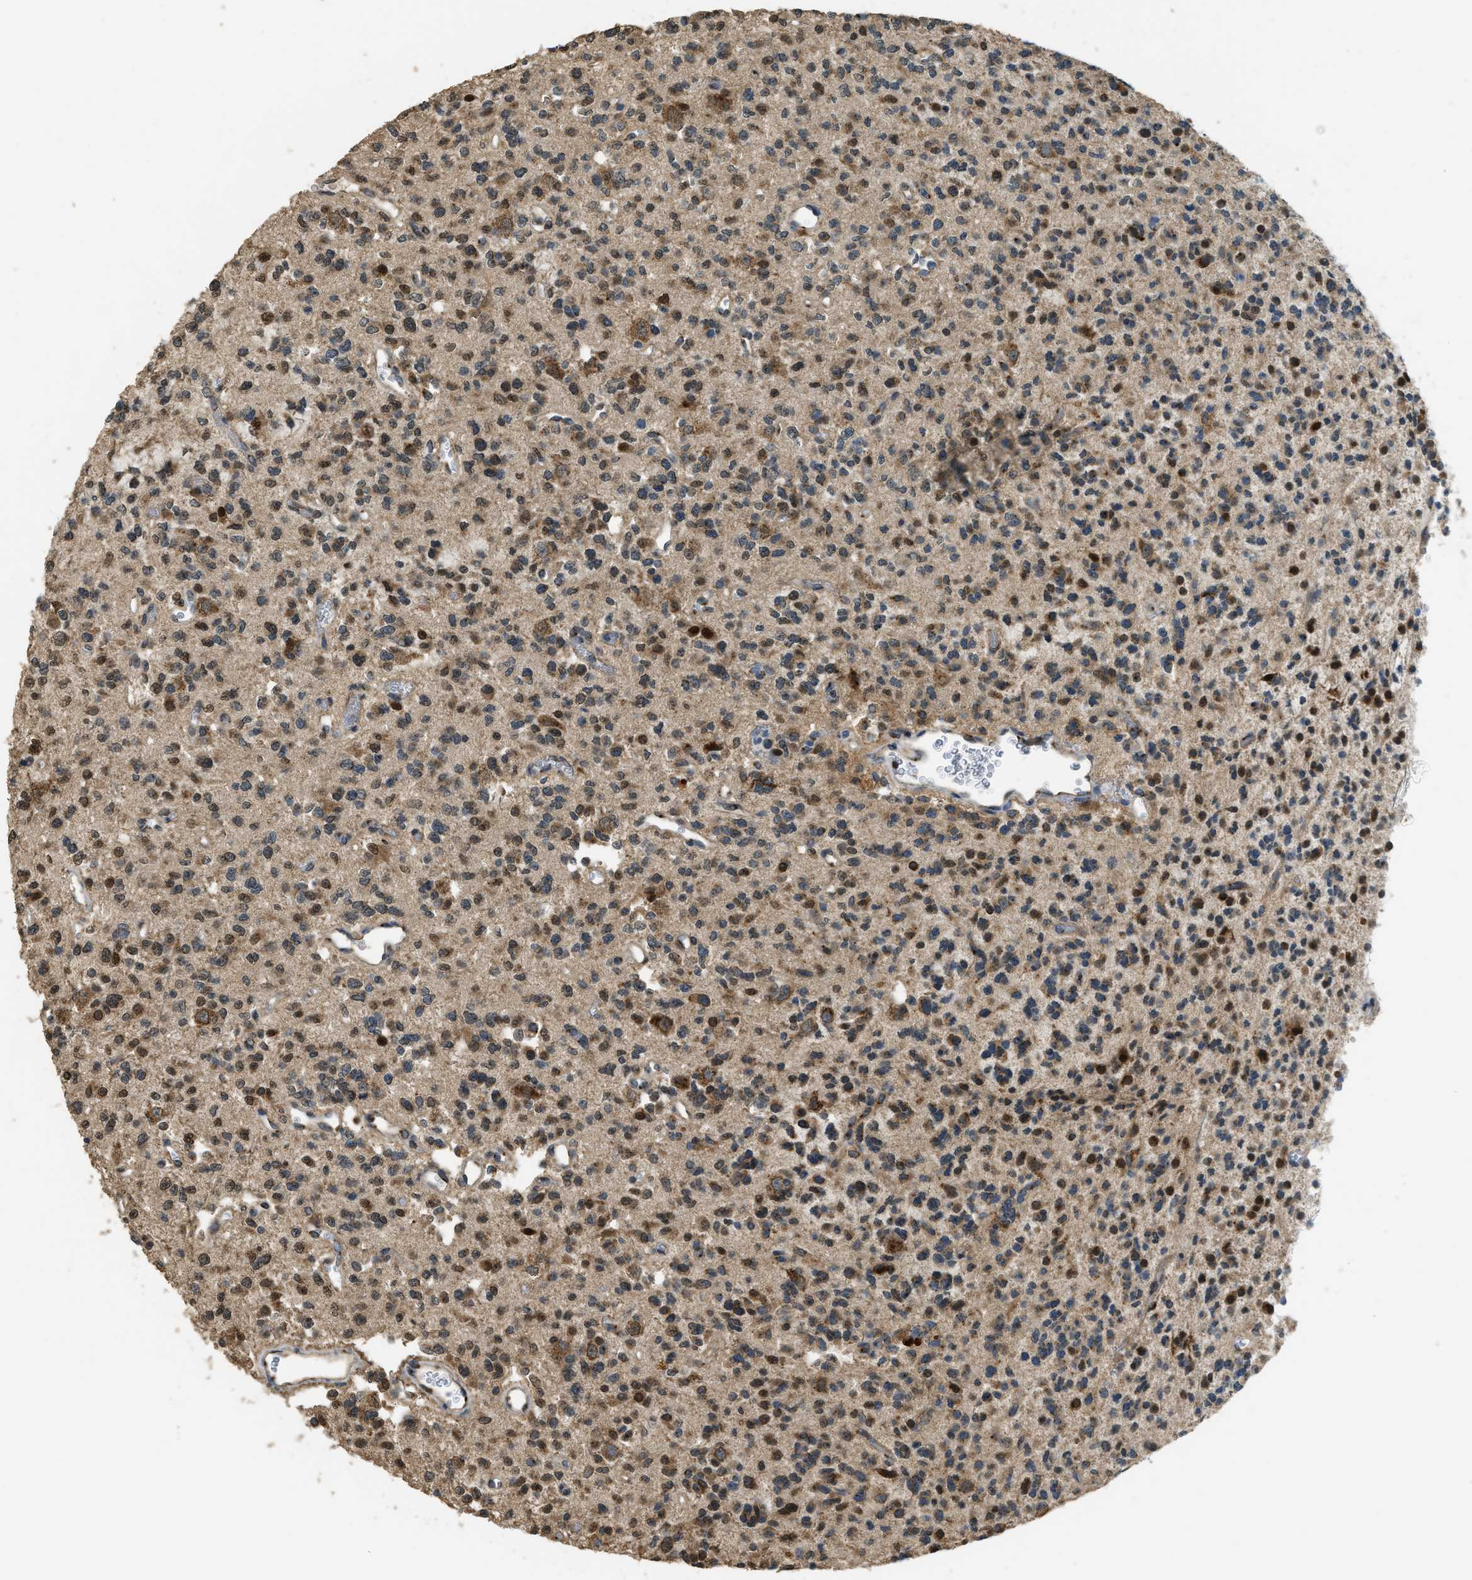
{"staining": {"intensity": "moderate", "quantity": ">75%", "location": "cytoplasmic/membranous,nuclear"}, "tissue": "glioma", "cell_type": "Tumor cells", "image_type": "cancer", "snomed": [{"axis": "morphology", "description": "Glioma, malignant, Low grade"}, {"axis": "topography", "description": "Brain"}], "caption": "This histopathology image shows malignant low-grade glioma stained with IHC to label a protein in brown. The cytoplasmic/membranous and nuclear of tumor cells show moderate positivity for the protein. Nuclei are counter-stained blue.", "gene": "IPO7", "patient": {"sex": "male", "age": 38}}